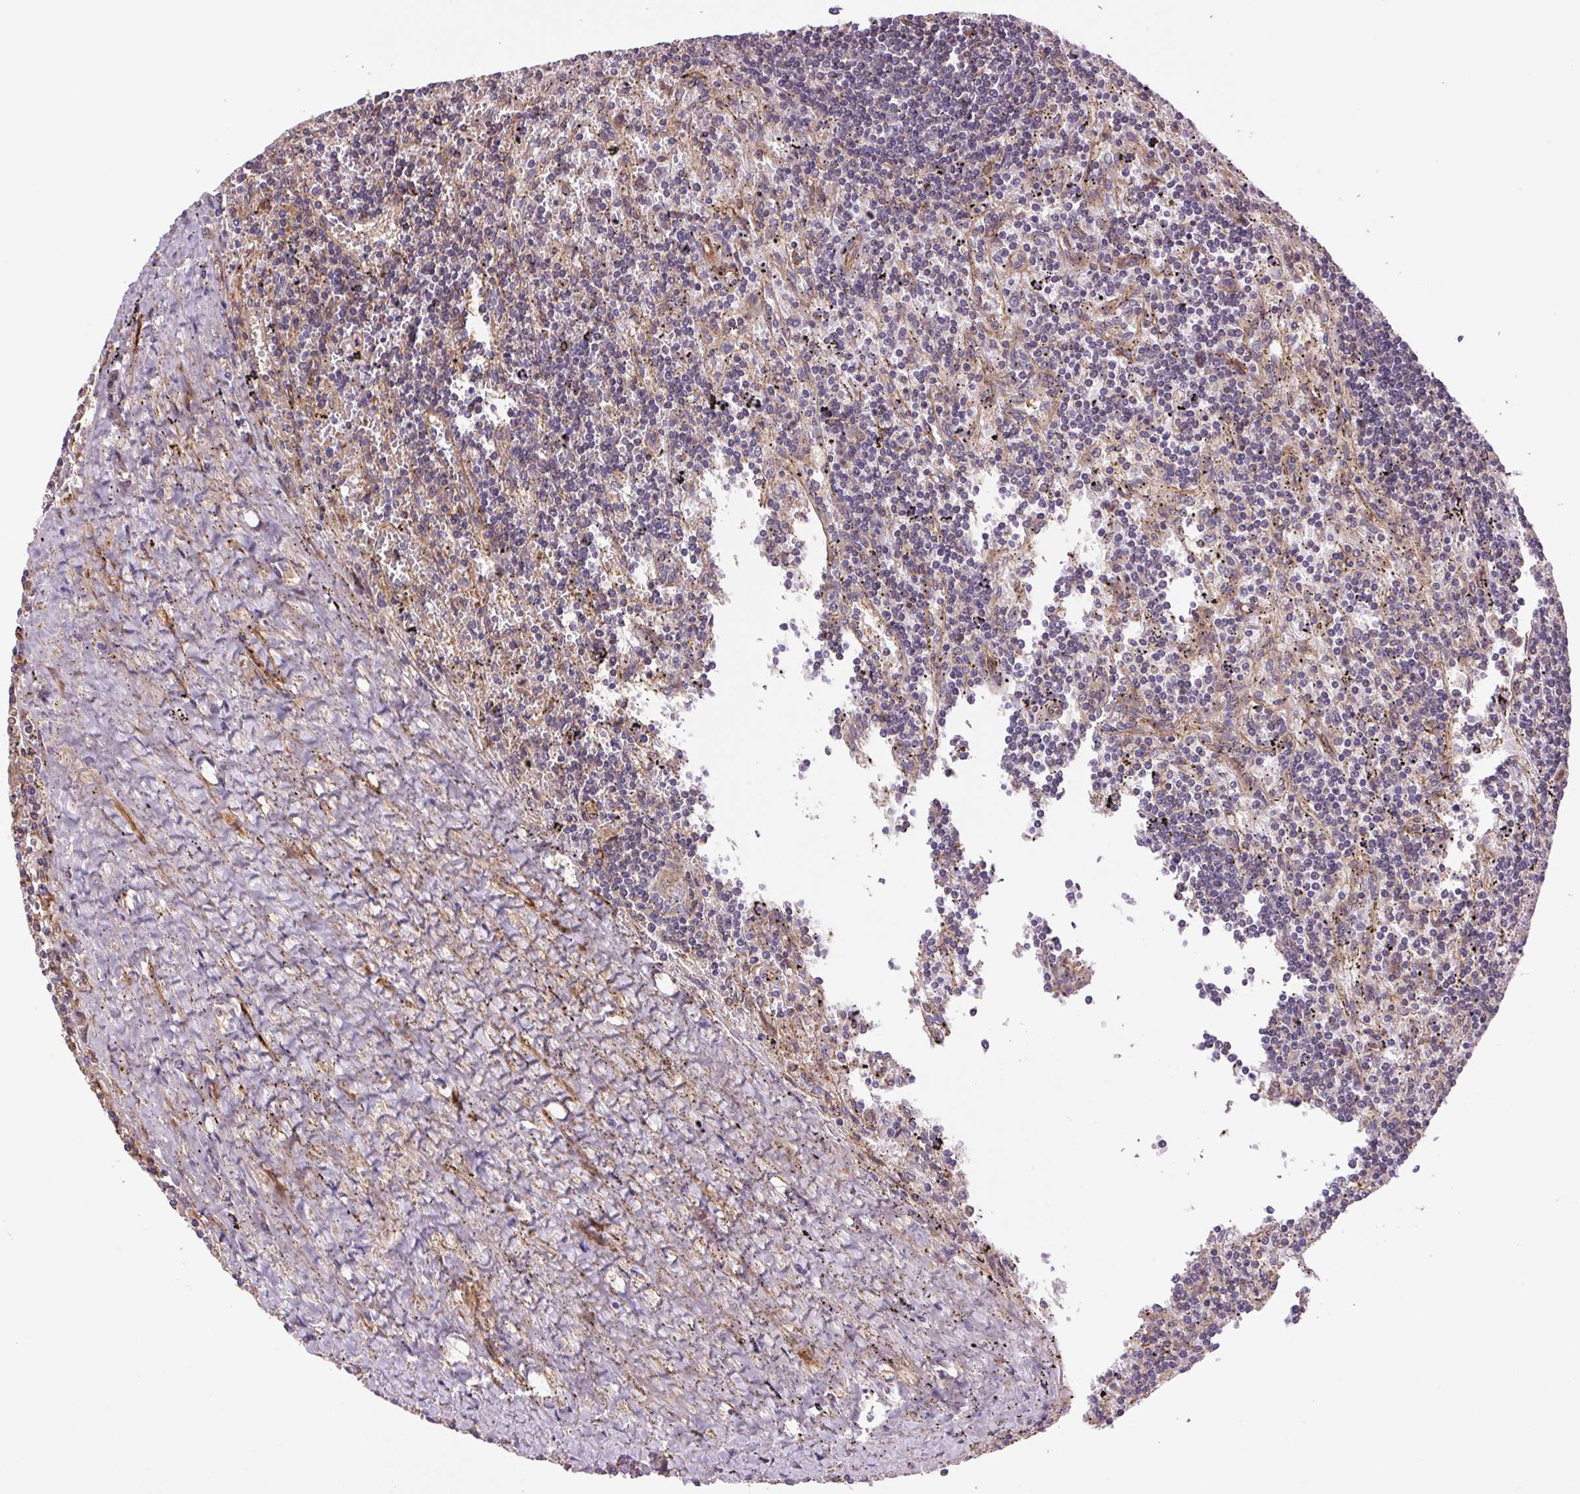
{"staining": {"intensity": "negative", "quantity": "none", "location": "none"}, "tissue": "lymphoma", "cell_type": "Tumor cells", "image_type": "cancer", "snomed": [{"axis": "morphology", "description": "Malignant lymphoma, non-Hodgkin's type, Low grade"}, {"axis": "topography", "description": "Spleen"}], "caption": "Immunohistochemistry histopathology image of neoplastic tissue: human lymphoma stained with DAB (3,3'-diaminobenzidine) reveals no significant protein positivity in tumor cells.", "gene": "SEPTIN10", "patient": {"sex": "male", "age": 76}}